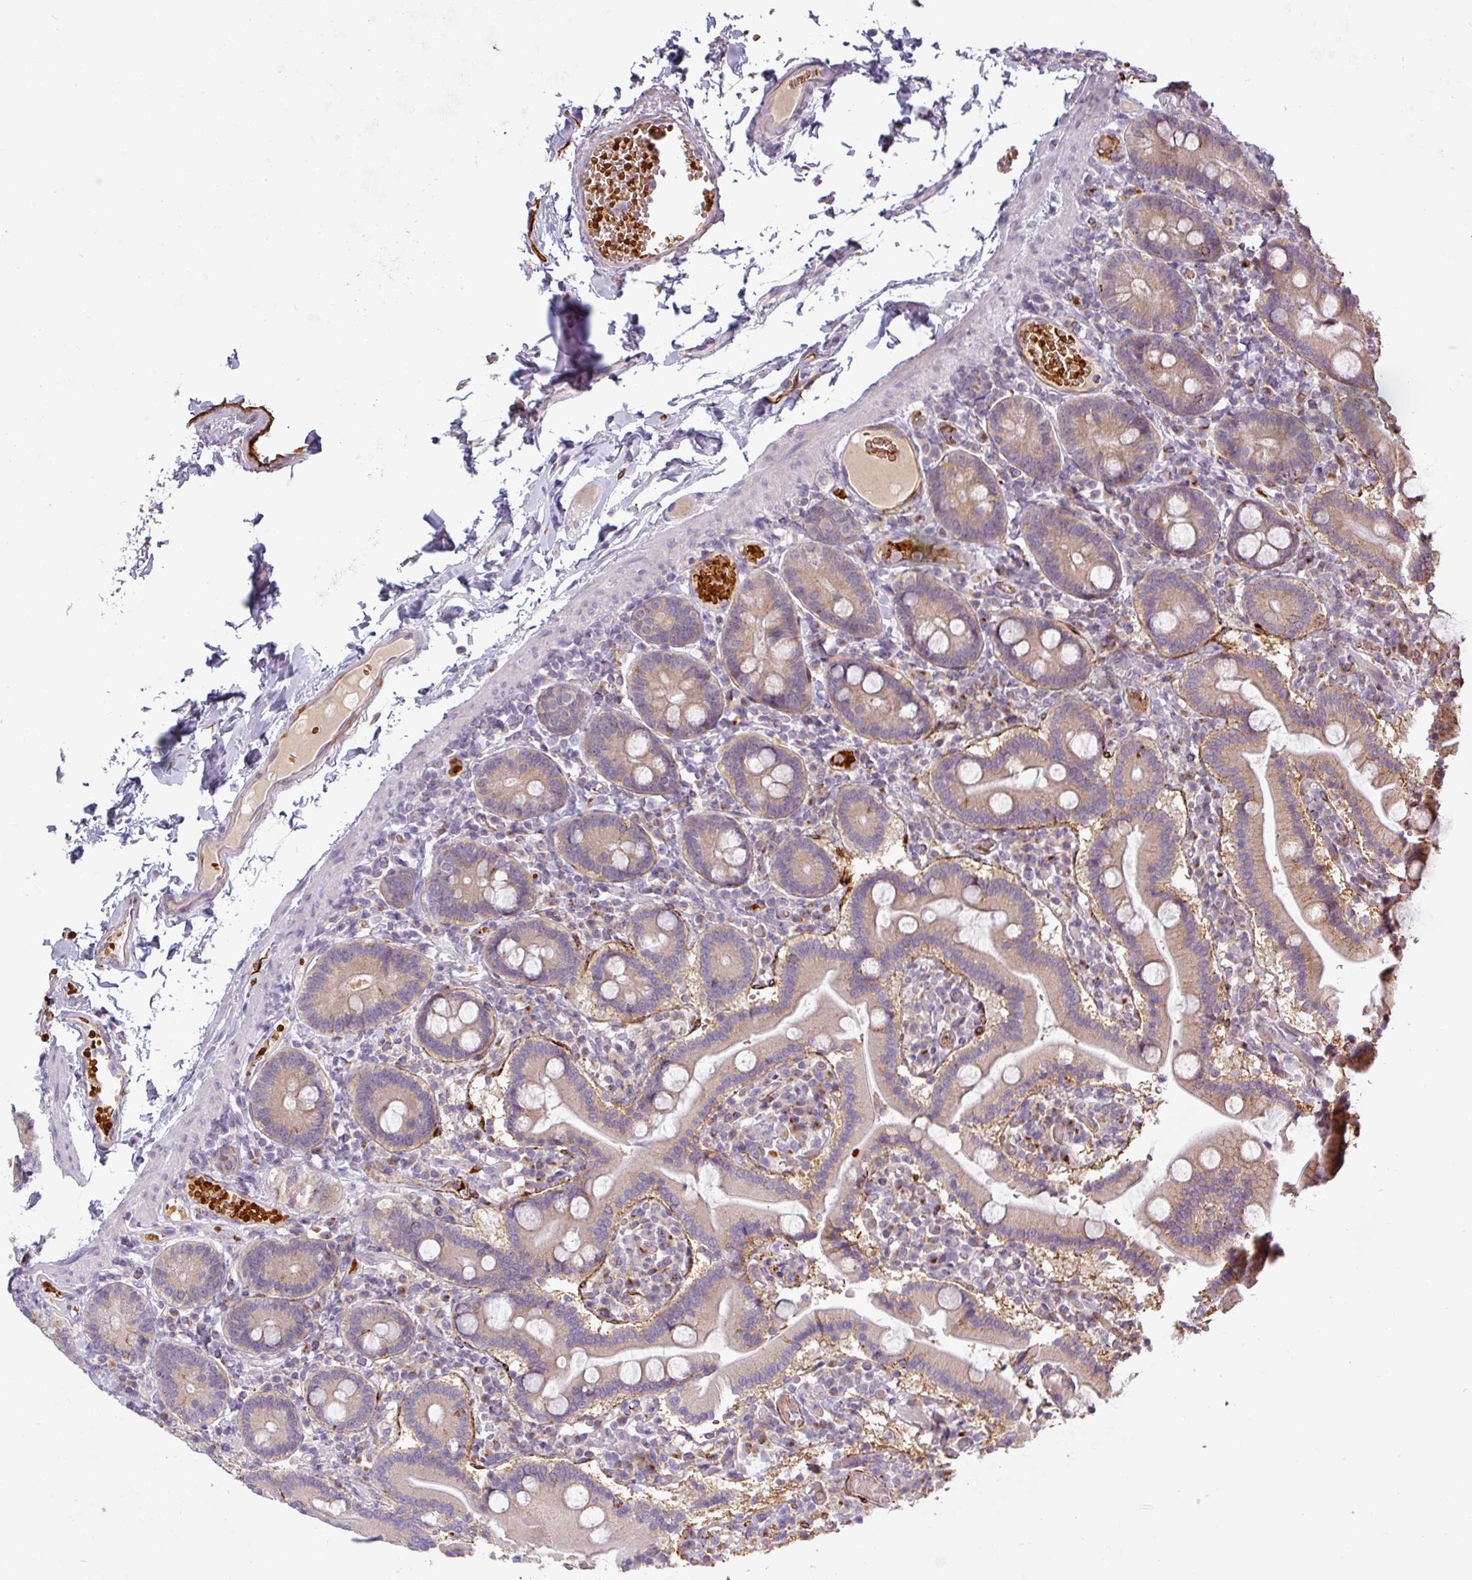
{"staining": {"intensity": "strong", "quantity": "25%-75%", "location": "cytoplasmic/membranous"}, "tissue": "duodenum", "cell_type": "Glandular cells", "image_type": "normal", "snomed": [{"axis": "morphology", "description": "Normal tissue, NOS"}, {"axis": "topography", "description": "Duodenum"}], "caption": "Immunohistochemistry staining of benign duodenum, which exhibits high levels of strong cytoplasmic/membranous positivity in approximately 25%-75% of glandular cells indicating strong cytoplasmic/membranous protein positivity. The staining was performed using DAB (3,3'-diaminobenzidine) (brown) for protein detection and nuclei were counterstained in hematoxylin (blue).", "gene": "PRODH2", "patient": {"sex": "male", "age": 55}}